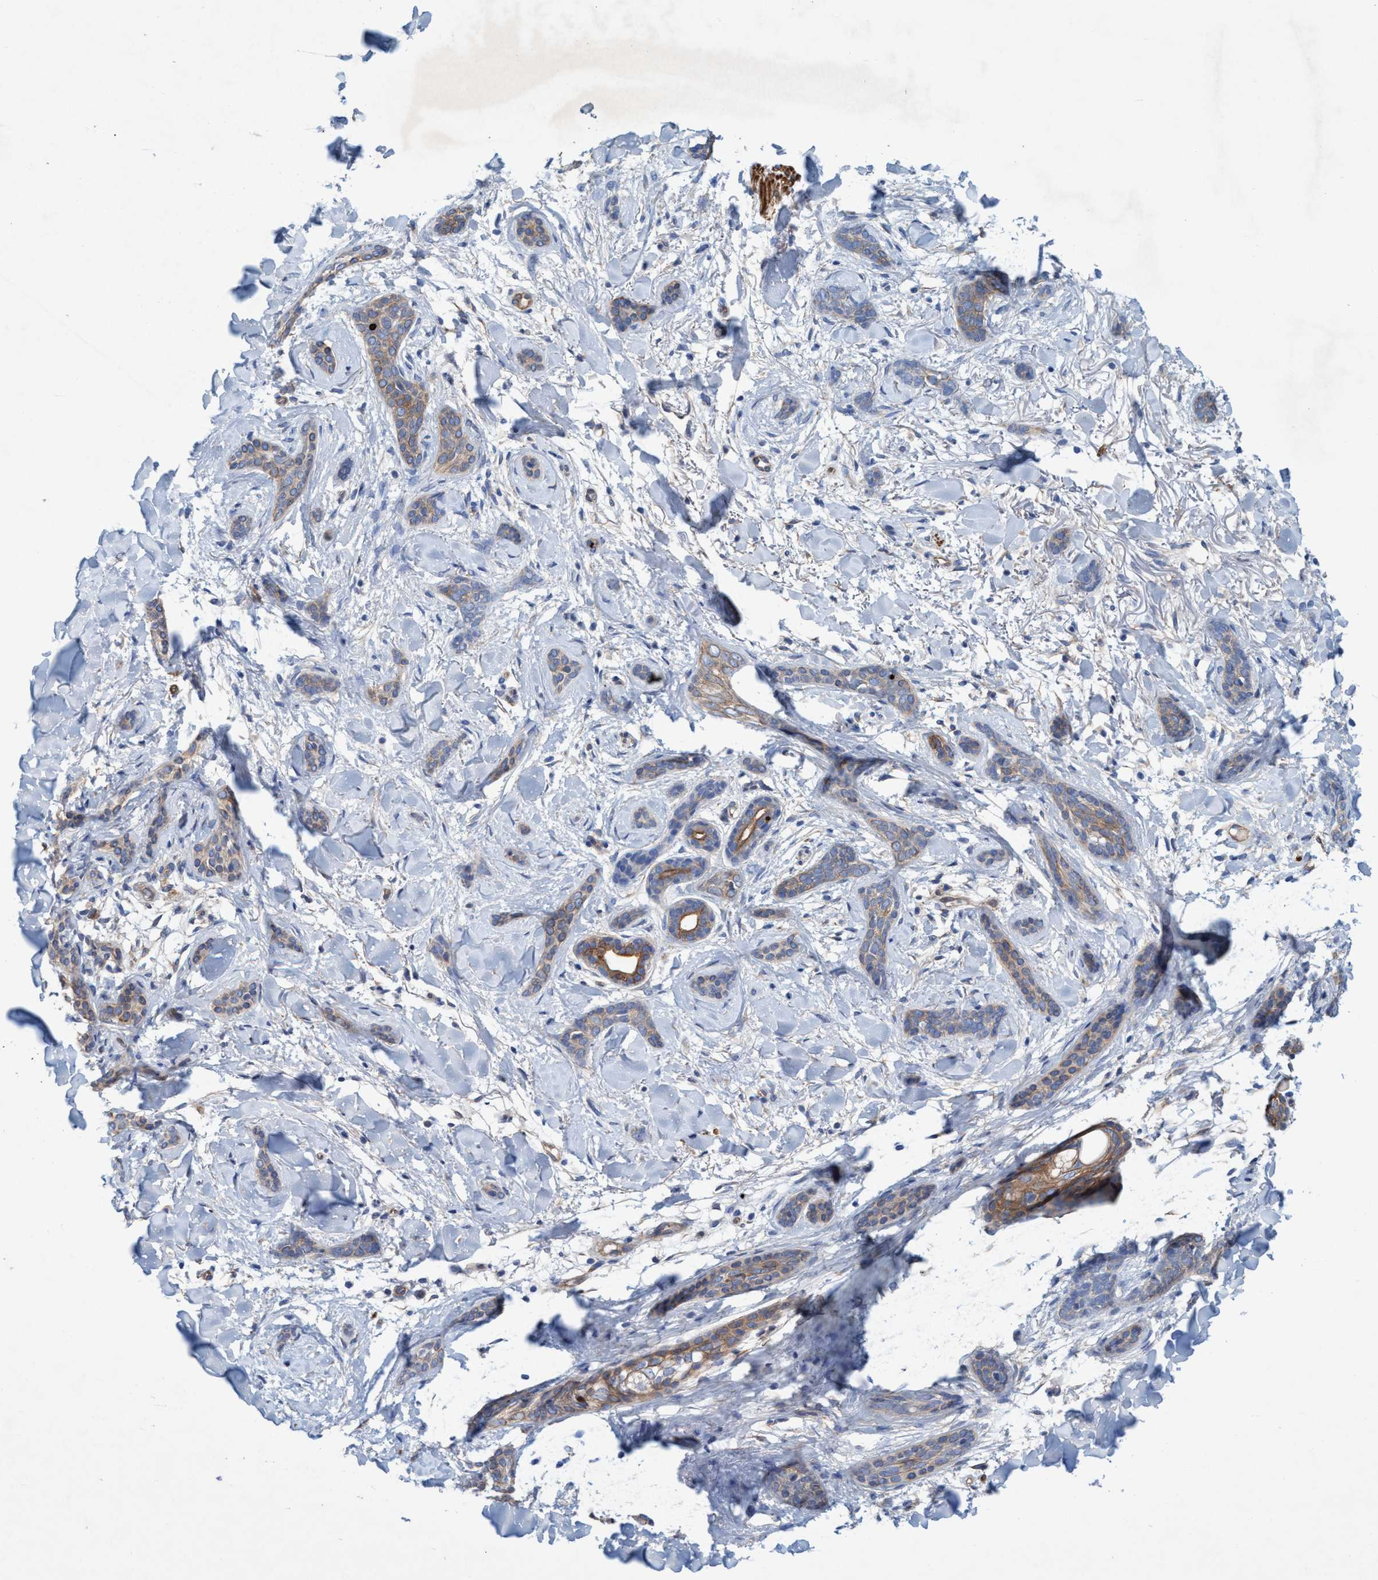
{"staining": {"intensity": "moderate", "quantity": "<25%", "location": "cytoplasmic/membranous"}, "tissue": "skin cancer", "cell_type": "Tumor cells", "image_type": "cancer", "snomed": [{"axis": "morphology", "description": "Basal cell carcinoma"}, {"axis": "morphology", "description": "Adnexal tumor, benign"}, {"axis": "topography", "description": "Skin"}], "caption": "Skin cancer (benign adnexal tumor) tissue reveals moderate cytoplasmic/membranous staining in approximately <25% of tumor cells, visualized by immunohistochemistry.", "gene": "GULP1", "patient": {"sex": "female", "age": 42}}